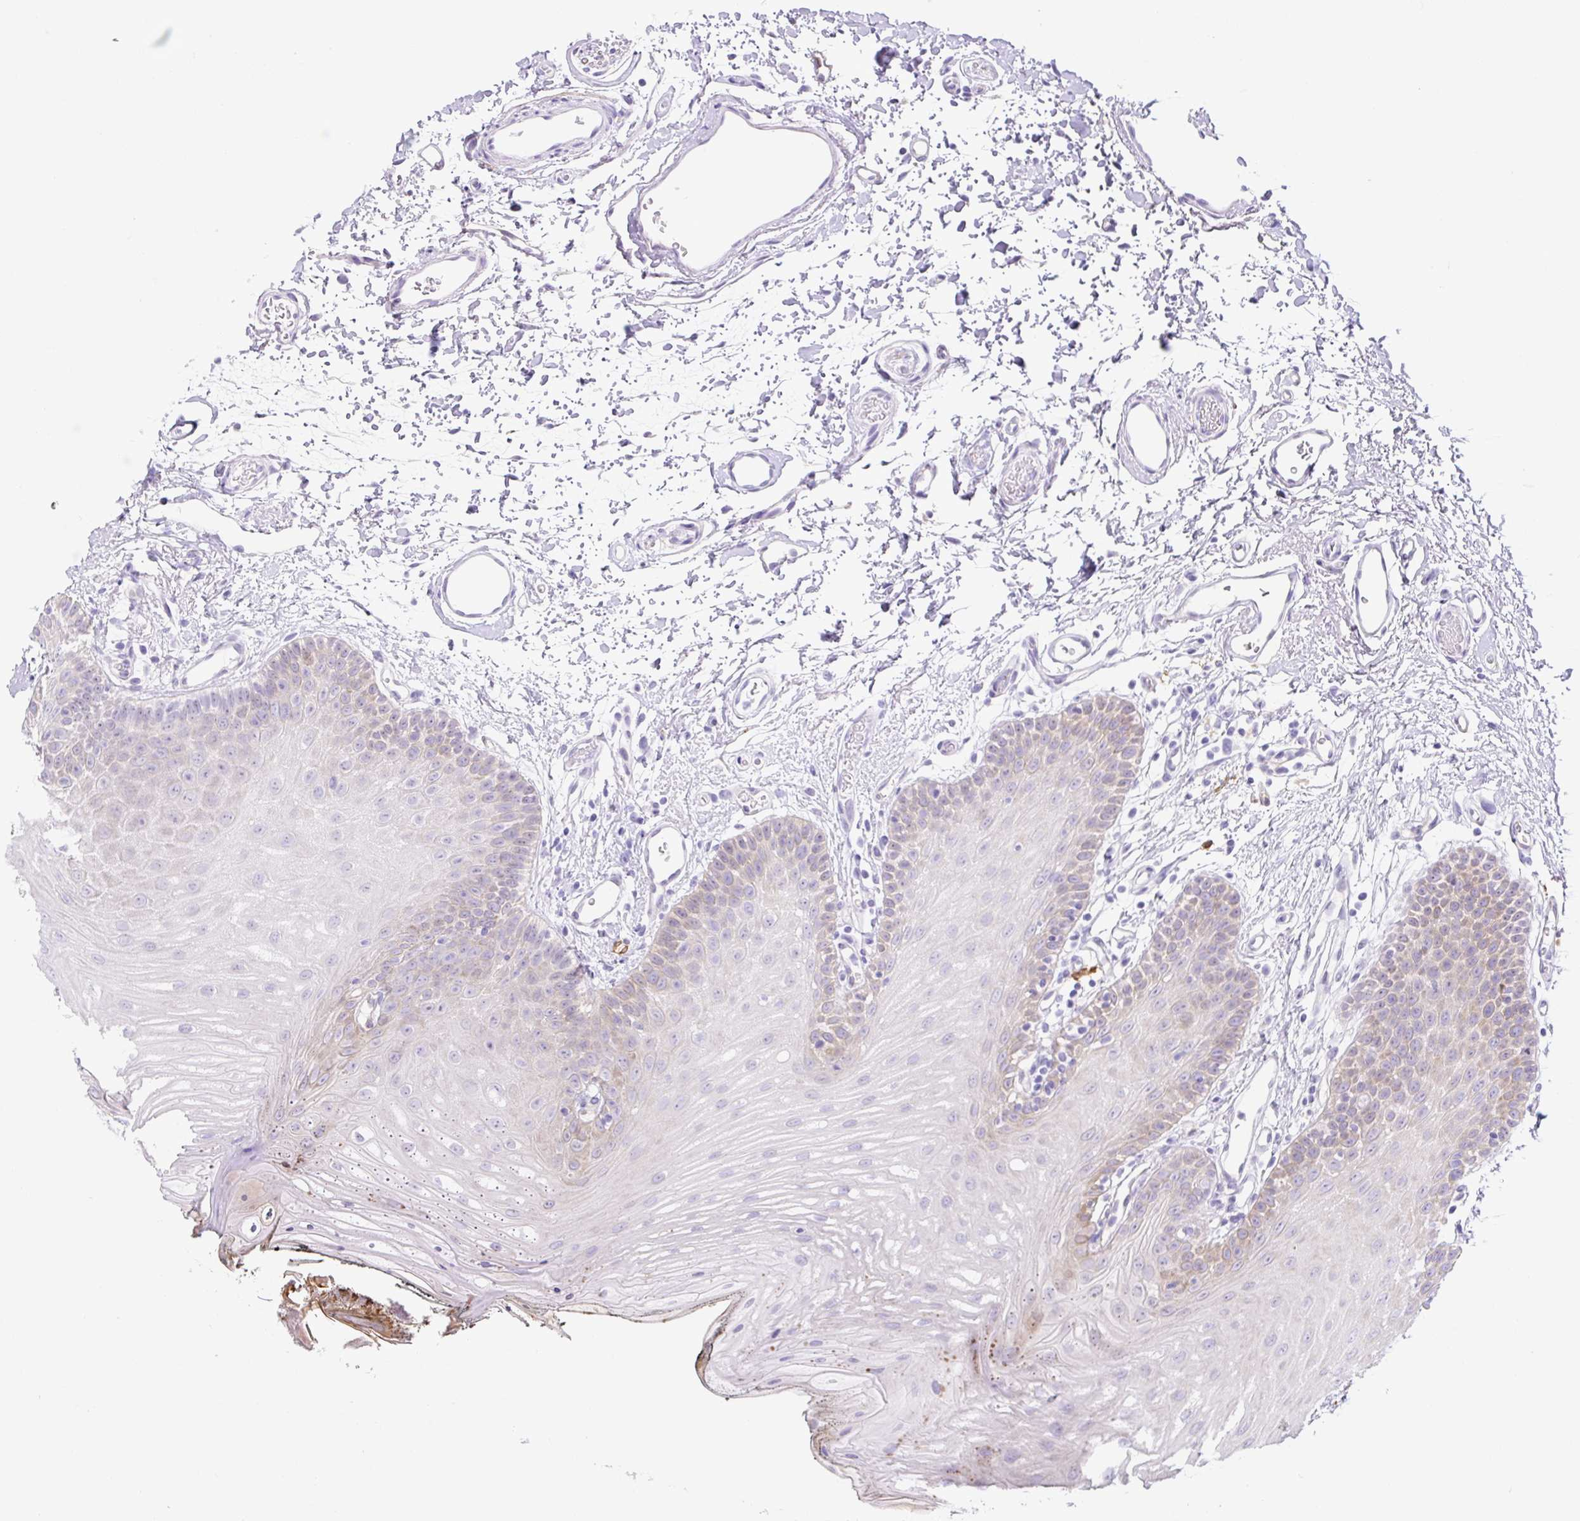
{"staining": {"intensity": "weak", "quantity": "<25%", "location": "cytoplasmic/membranous"}, "tissue": "oral mucosa", "cell_type": "Squamous epithelial cells", "image_type": "normal", "snomed": [{"axis": "morphology", "description": "Normal tissue, NOS"}, {"axis": "morphology", "description": "Squamous cell carcinoma, NOS"}, {"axis": "topography", "description": "Oral tissue"}, {"axis": "topography", "description": "Head-Neck"}], "caption": "Benign oral mucosa was stained to show a protein in brown. There is no significant positivity in squamous epithelial cells. (Stains: DAB (3,3'-diaminobenzidine) IHC with hematoxylin counter stain, Microscopy: brightfield microscopy at high magnification).", "gene": "ASB4", "patient": {"sex": "female", "age": 81}}